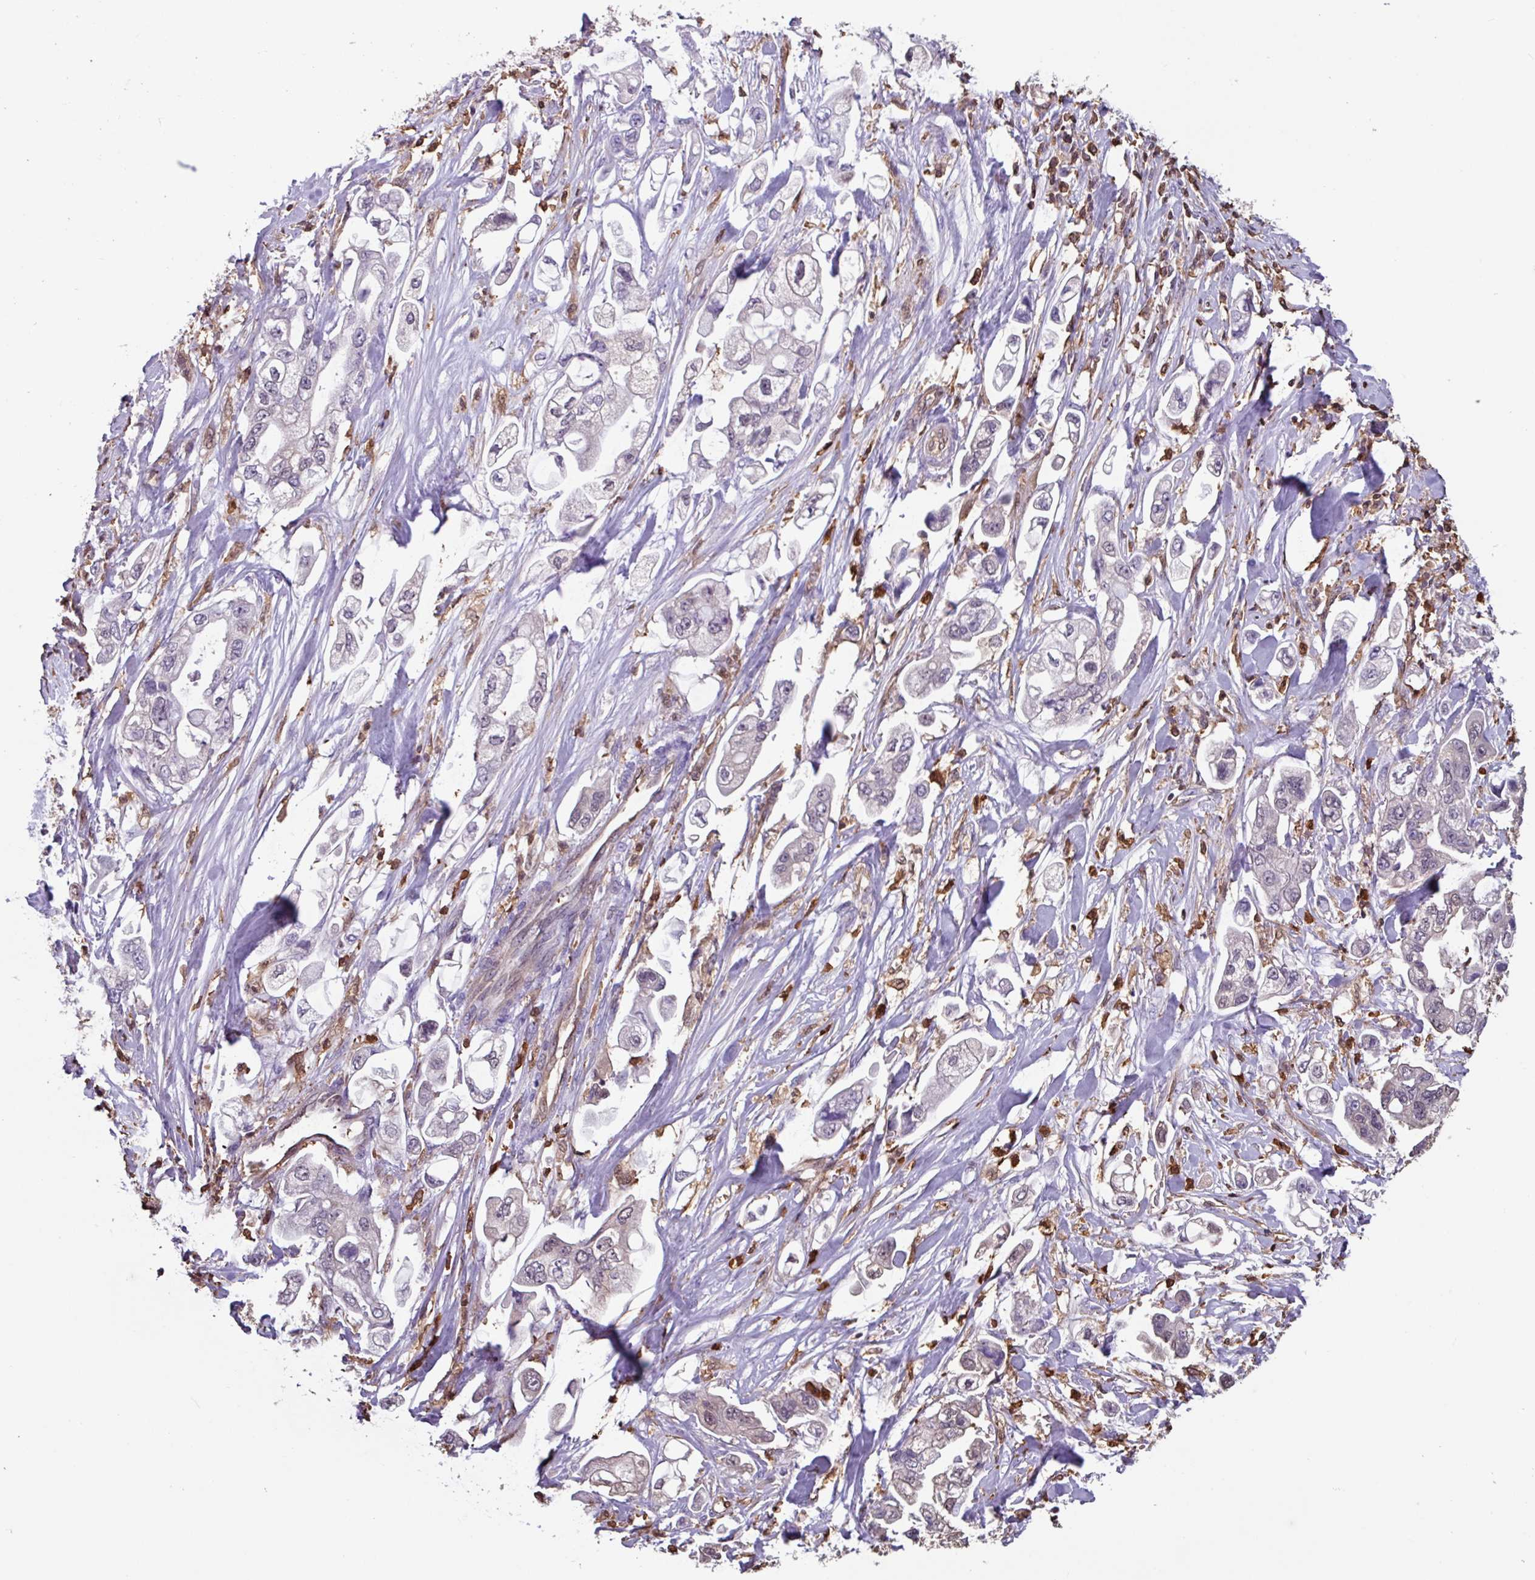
{"staining": {"intensity": "negative", "quantity": "none", "location": "none"}, "tissue": "stomach cancer", "cell_type": "Tumor cells", "image_type": "cancer", "snomed": [{"axis": "morphology", "description": "Adenocarcinoma, NOS"}, {"axis": "topography", "description": "Stomach"}], "caption": "DAB immunohistochemical staining of stomach cancer (adenocarcinoma) demonstrates no significant expression in tumor cells.", "gene": "ARHGDIB", "patient": {"sex": "male", "age": 62}}